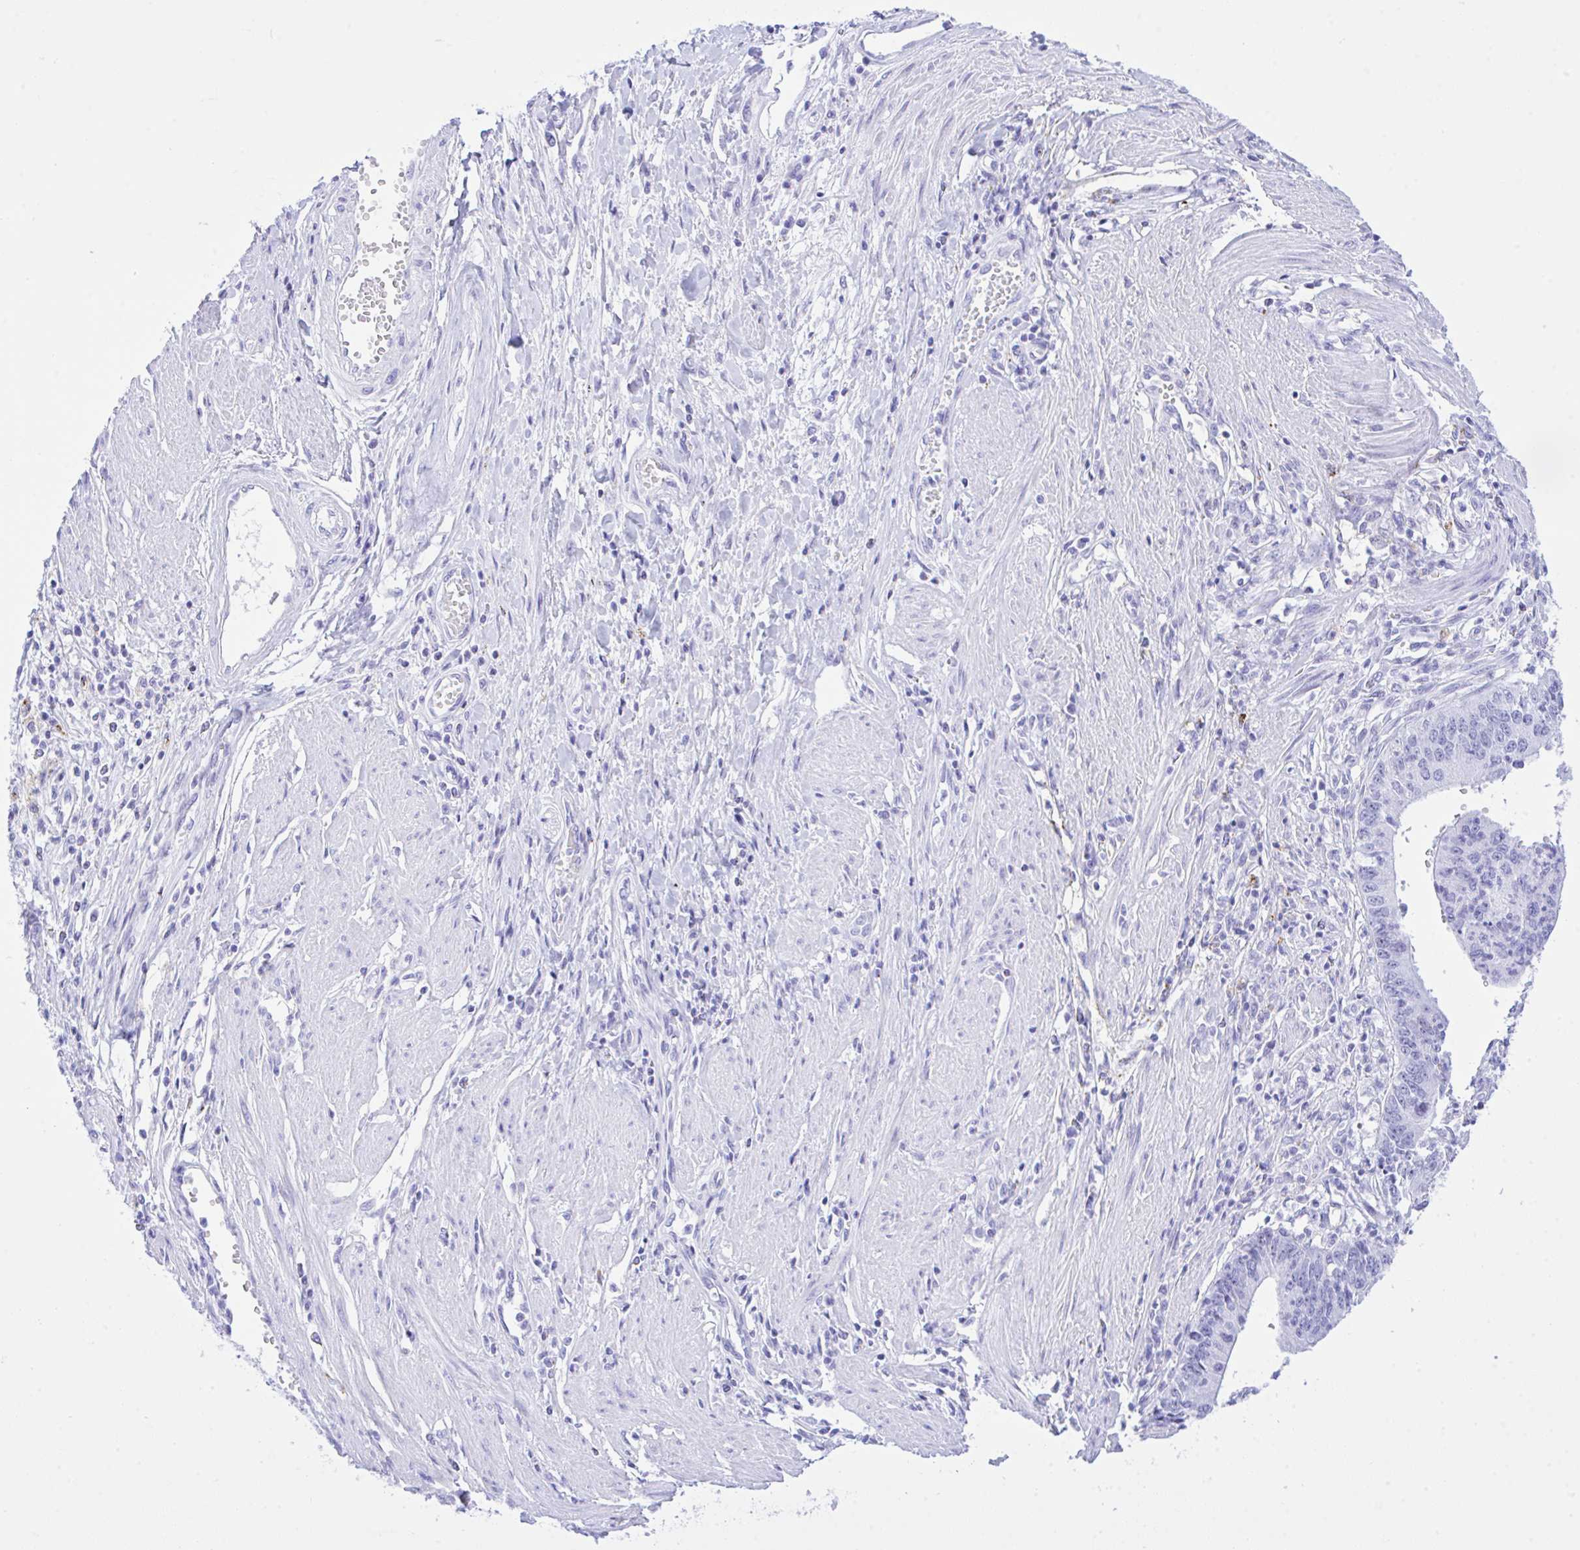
{"staining": {"intensity": "strong", "quantity": "<25%", "location": "cytoplasmic/membranous"}, "tissue": "stomach cancer", "cell_type": "Tumor cells", "image_type": "cancer", "snomed": [{"axis": "morphology", "description": "Adenocarcinoma, NOS"}, {"axis": "topography", "description": "Stomach"}], "caption": "A medium amount of strong cytoplasmic/membranous staining is appreciated in approximately <25% of tumor cells in stomach cancer (adenocarcinoma) tissue.", "gene": "SELENOV", "patient": {"sex": "male", "age": 59}}